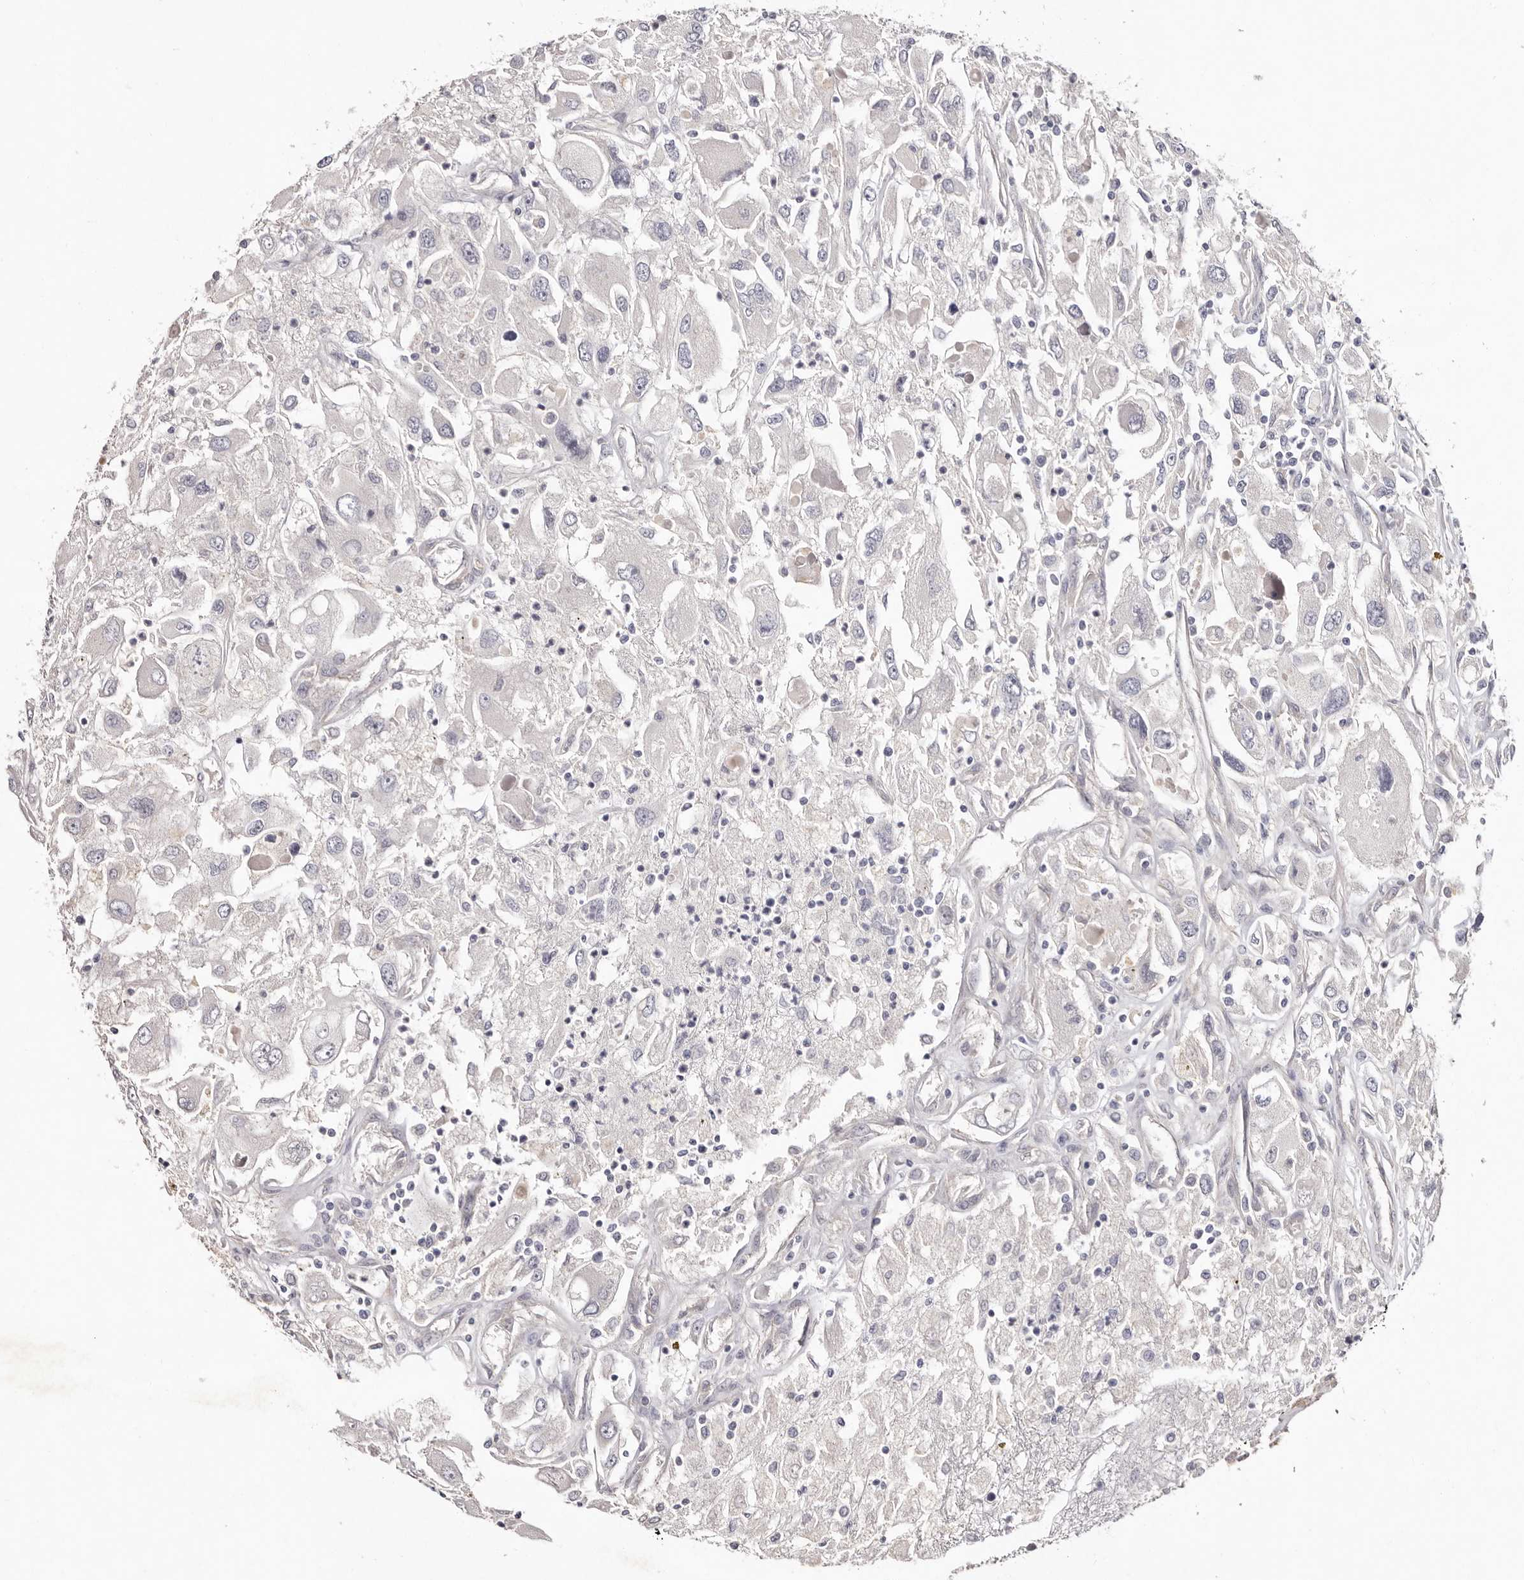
{"staining": {"intensity": "negative", "quantity": "none", "location": "none"}, "tissue": "renal cancer", "cell_type": "Tumor cells", "image_type": "cancer", "snomed": [{"axis": "morphology", "description": "Adenocarcinoma, NOS"}, {"axis": "topography", "description": "Kidney"}], "caption": "Image shows no protein positivity in tumor cells of adenocarcinoma (renal) tissue.", "gene": "FAM167B", "patient": {"sex": "female", "age": 52}}